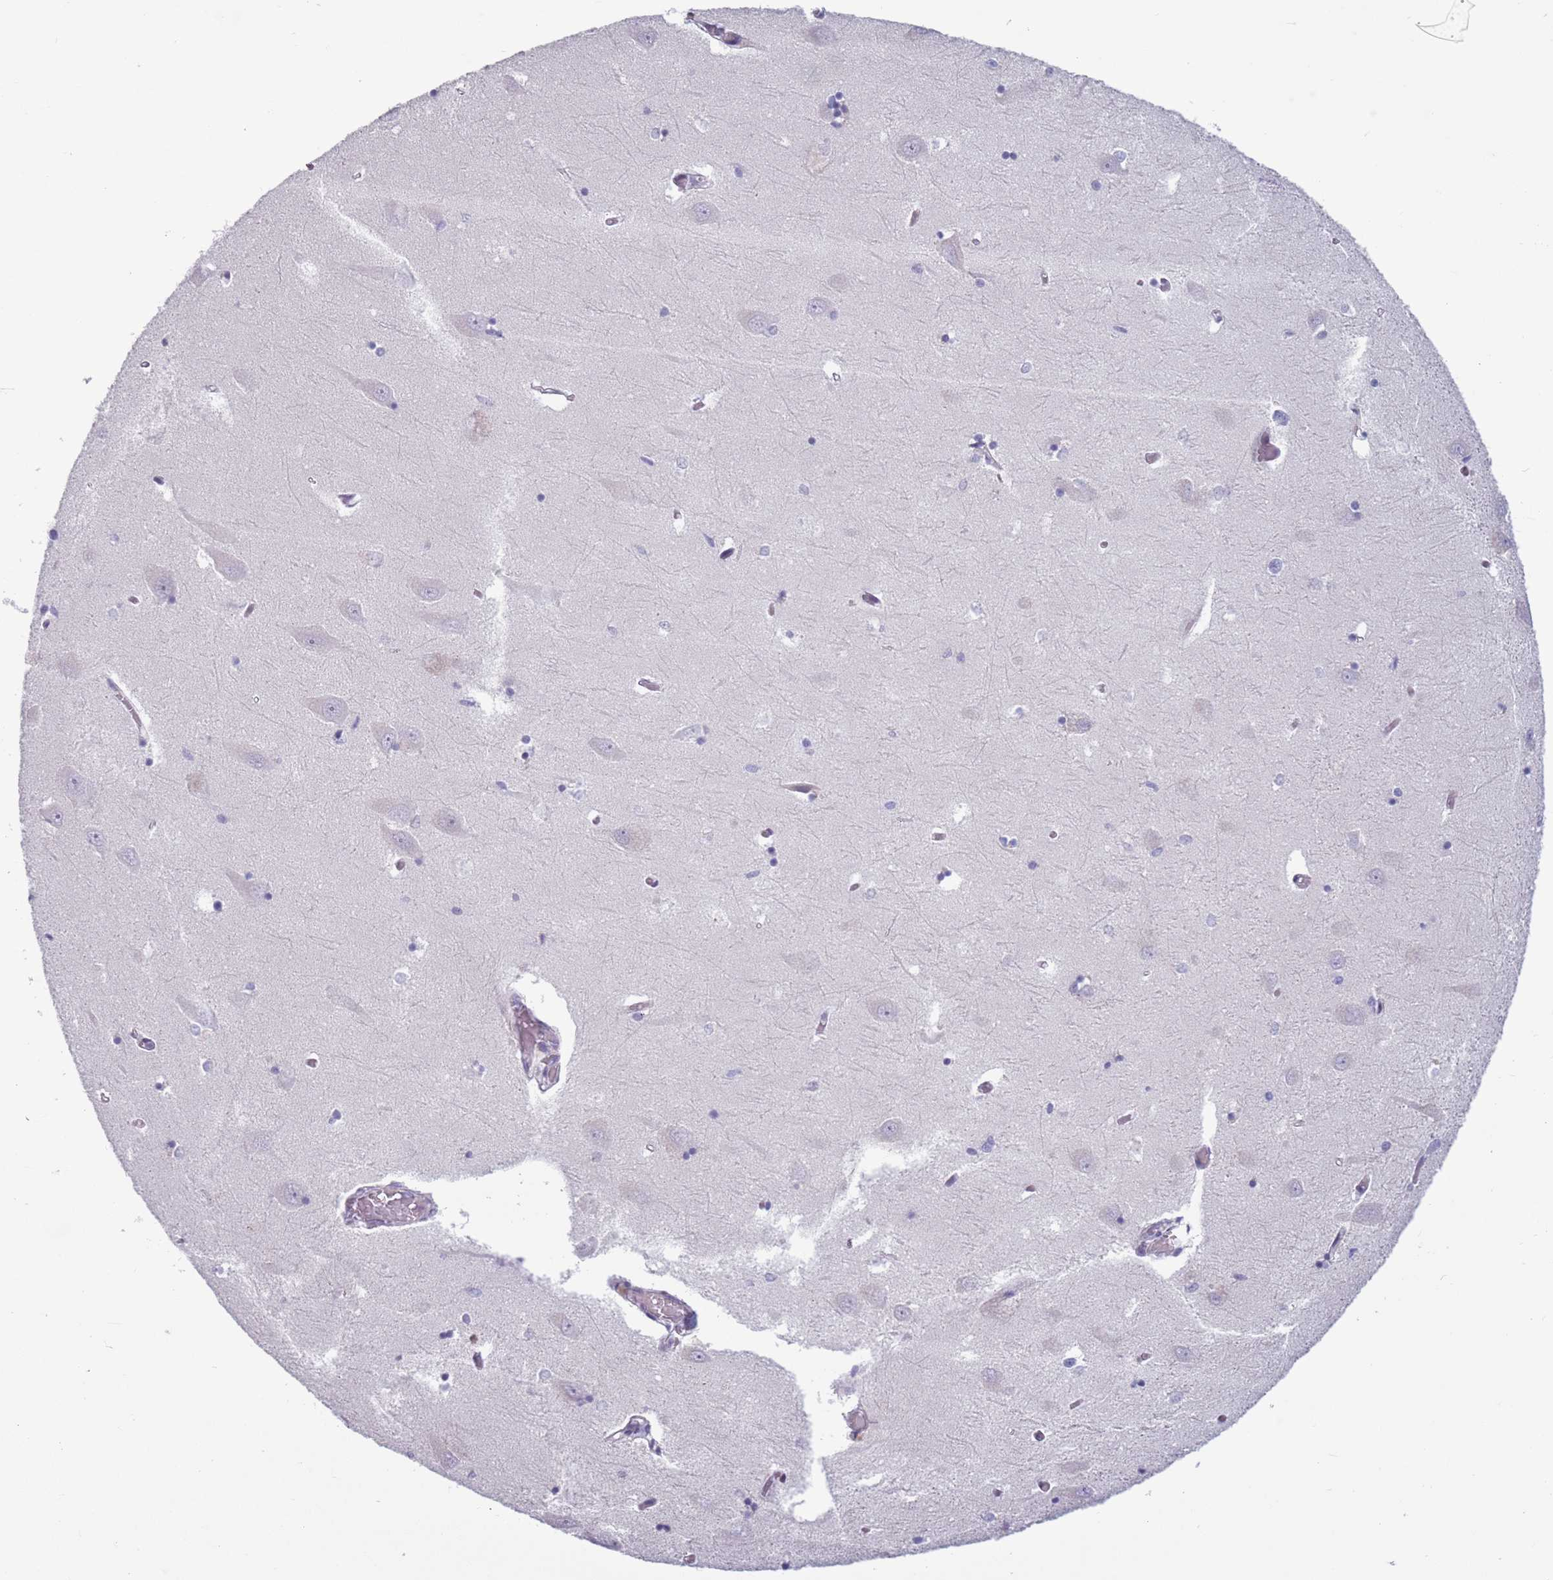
{"staining": {"intensity": "negative", "quantity": "none", "location": "none"}, "tissue": "hippocampus", "cell_type": "Glial cells", "image_type": "normal", "snomed": [{"axis": "morphology", "description": "Normal tissue, NOS"}, {"axis": "topography", "description": "Hippocampus"}], "caption": "DAB (3,3'-diaminobenzidine) immunohistochemical staining of unremarkable human hippocampus demonstrates no significant staining in glial cells. (Brightfield microscopy of DAB immunohistochemistry at high magnification).", "gene": "ZKSCAN2", "patient": {"sex": "male", "age": 70}}